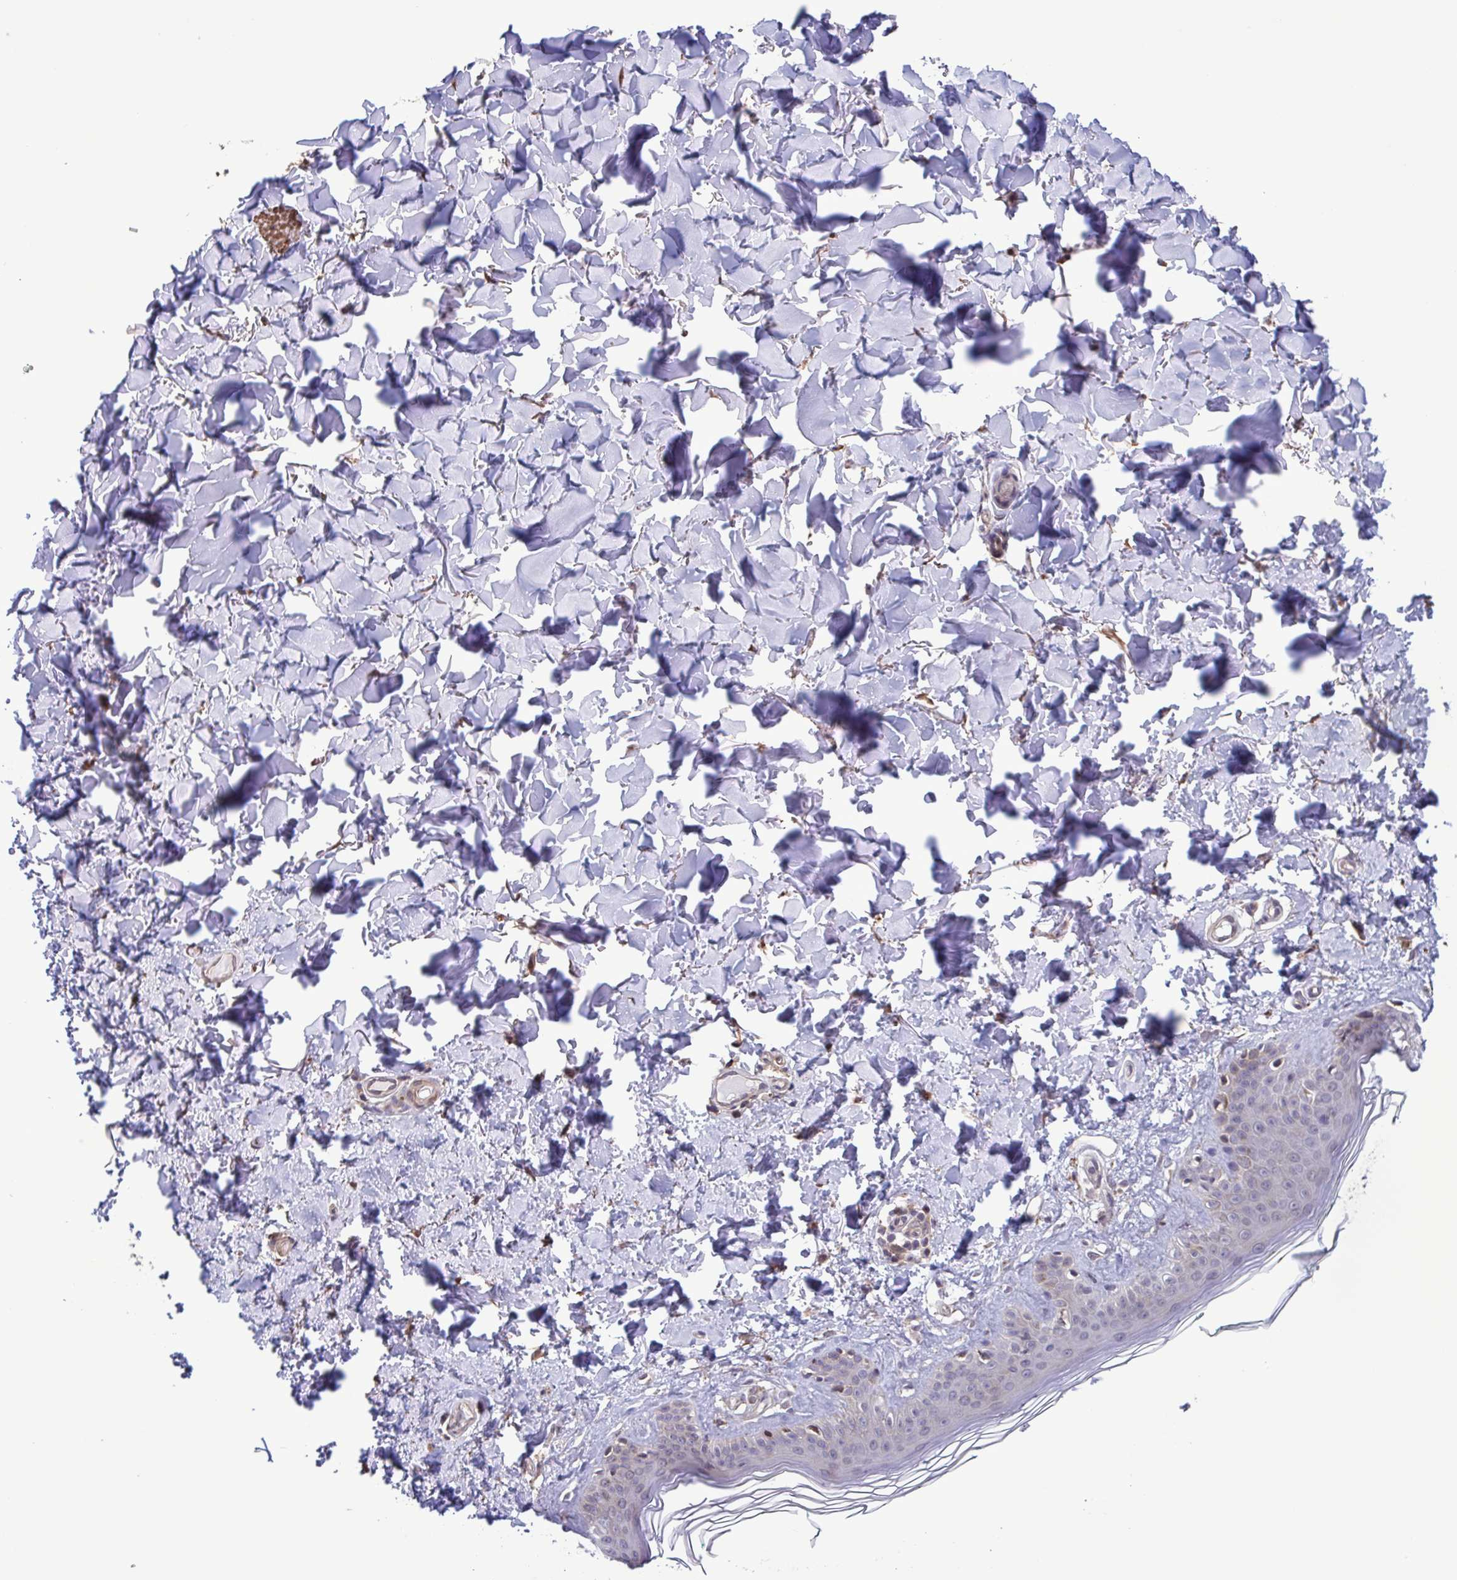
{"staining": {"intensity": "moderate", "quantity": ">75%", "location": "cytoplasmic/membranous"}, "tissue": "skin", "cell_type": "Fibroblasts", "image_type": "normal", "snomed": [{"axis": "morphology", "description": "Normal tissue, NOS"}, {"axis": "topography", "description": "Skin"}, {"axis": "topography", "description": "Peripheral nerve tissue"}], "caption": "High-power microscopy captured an immunohistochemistry histopathology image of unremarkable skin, revealing moderate cytoplasmic/membranous positivity in about >75% of fibroblasts. (brown staining indicates protein expression, while blue staining denotes nuclei).", "gene": "ZNF200", "patient": {"sex": "female", "age": 45}}